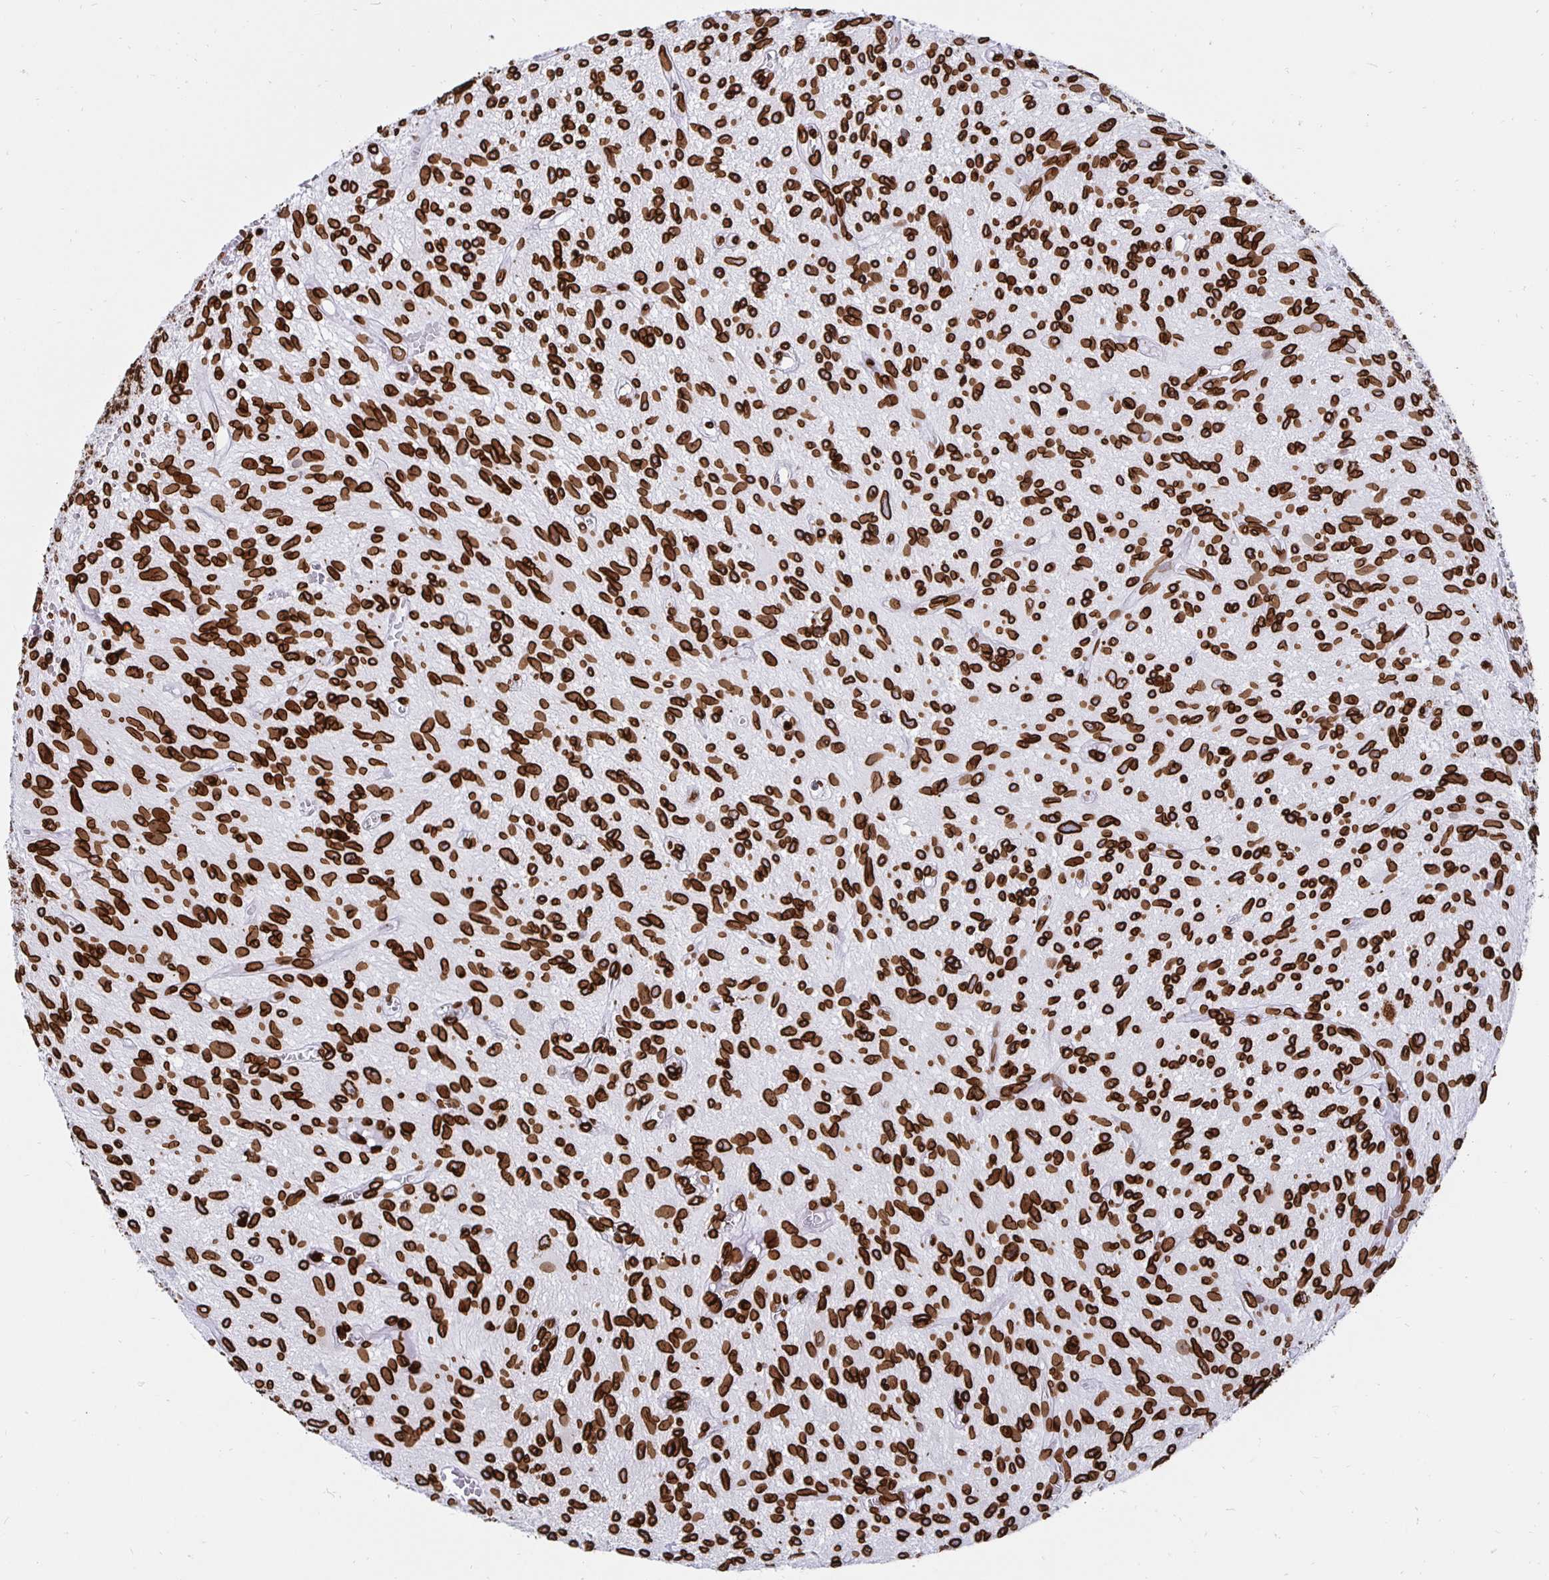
{"staining": {"intensity": "strong", "quantity": ">75%", "location": "cytoplasmic/membranous,nuclear"}, "tissue": "glioma", "cell_type": "Tumor cells", "image_type": "cancer", "snomed": [{"axis": "morphology", "description": "Glioma, malignant, High grade"}, {"axis": "topography", "description": "Brain"}], "caption": "DAB immunohistochemical staining of glioma shows strong cytoplasmic/membranous and nuclear protein staining in about >75% of tumor cells. The staining was performed using DAB (3,3'-diaminobenzidine) to visualize the protein expression in brown, while the nuclei were stained in blue with hematoxylin (Magnification: 20x).", "gene": "LMNB1", "patient": {"sex": "male", "age": 75}}